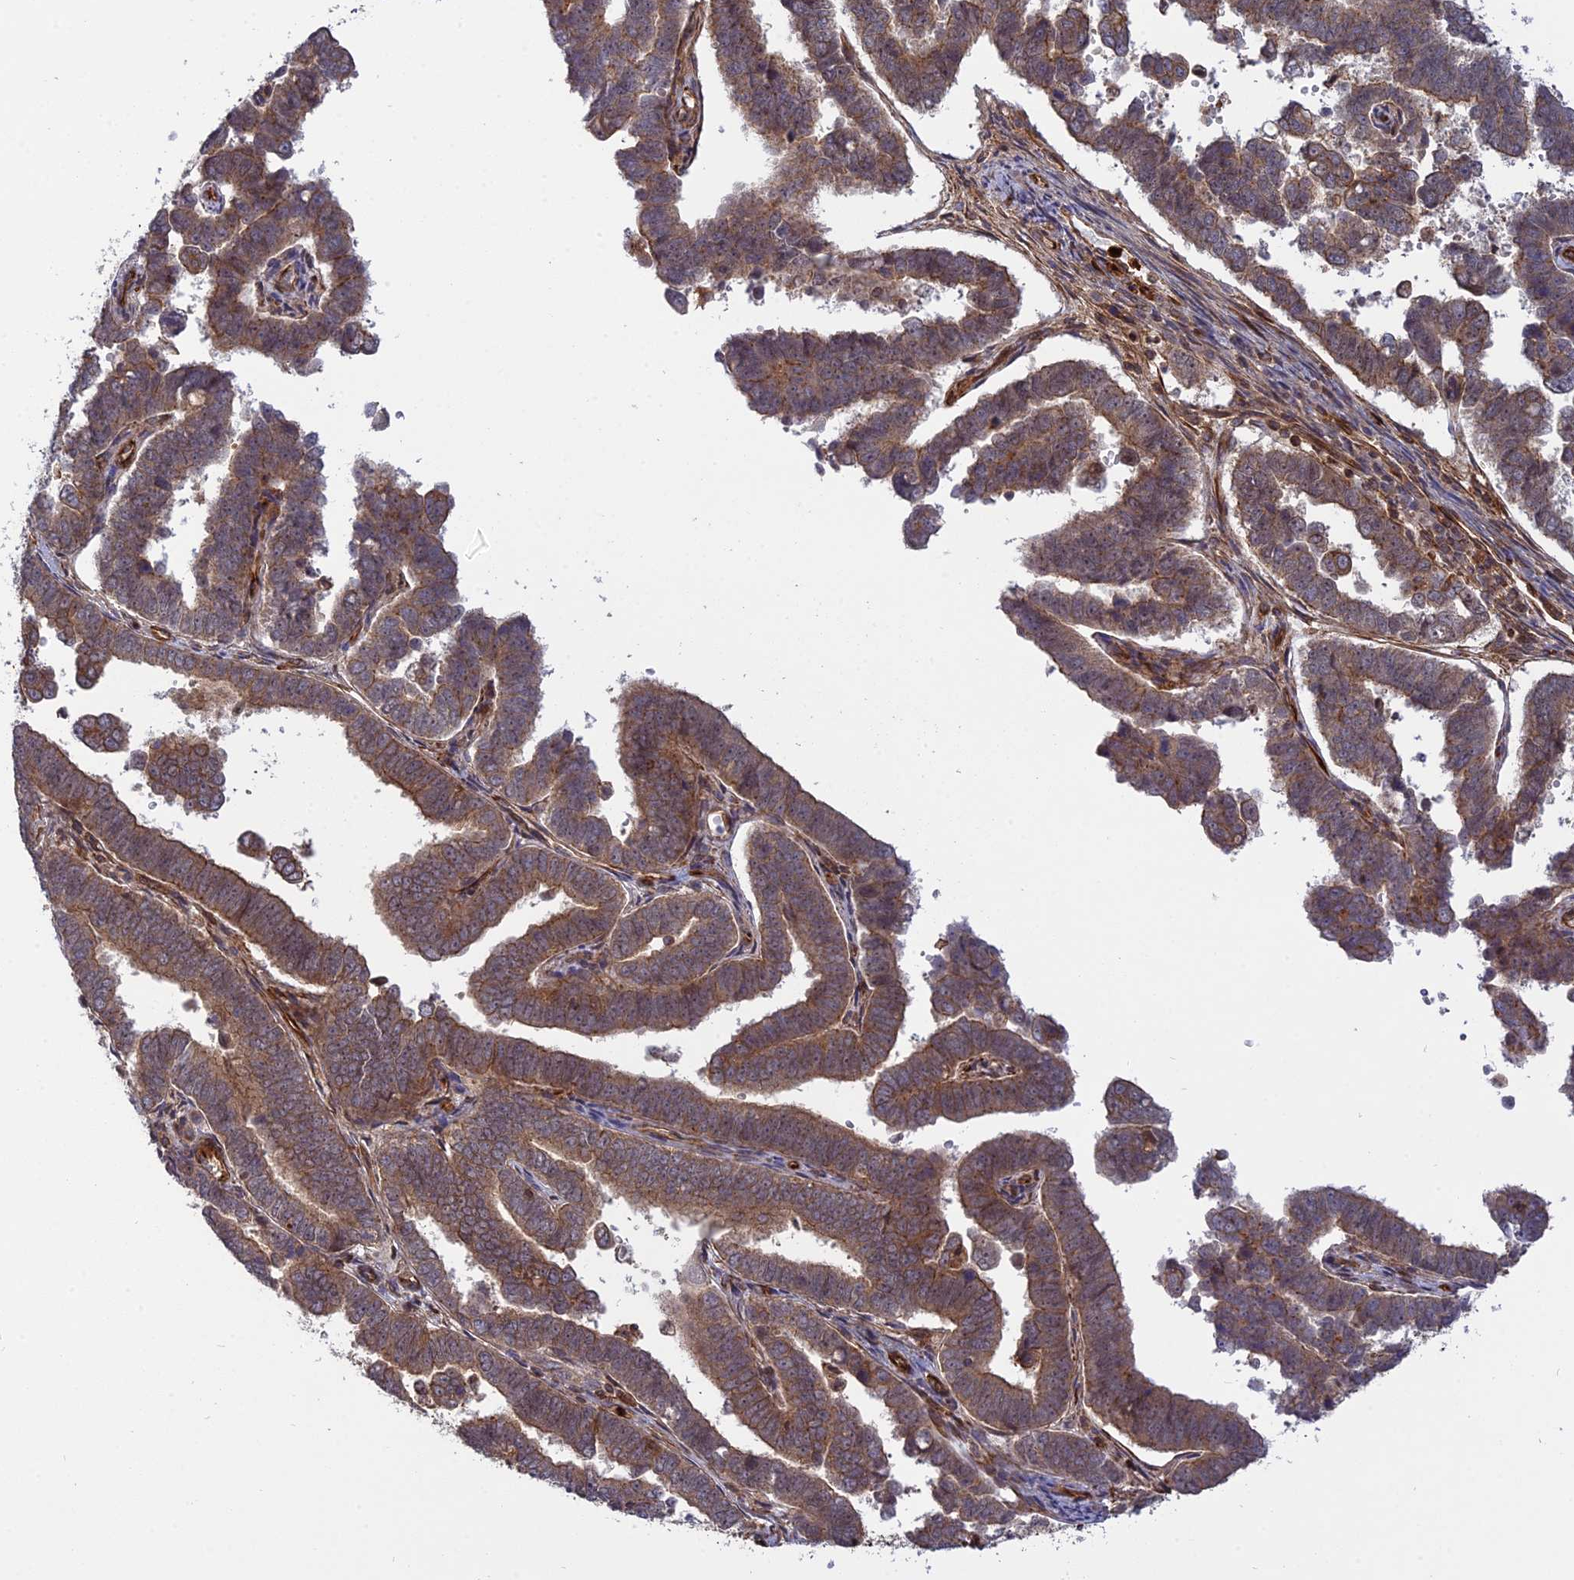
{"staining": {"intensity": "moderate", "quantity": ">75%", "location": "cytoplasmic/membranous"}, "tissue": "endometrial cancer", "cell_type": "Tumor cells", "image_type": "cancer", "snomed": [{"axis": "morphology", "description": "Adenocarcinoma, NOS"}, {"axis": "topography", "description": "Endometrium"}], "caption": "Moderate cytoplasmic/membranous protein positivity is identified in approximately >75% of tumor cells in adenocarcinoma (endometrial).", "gene": "PHLDB3", "patient": {"sex": "female", "age": 75}}